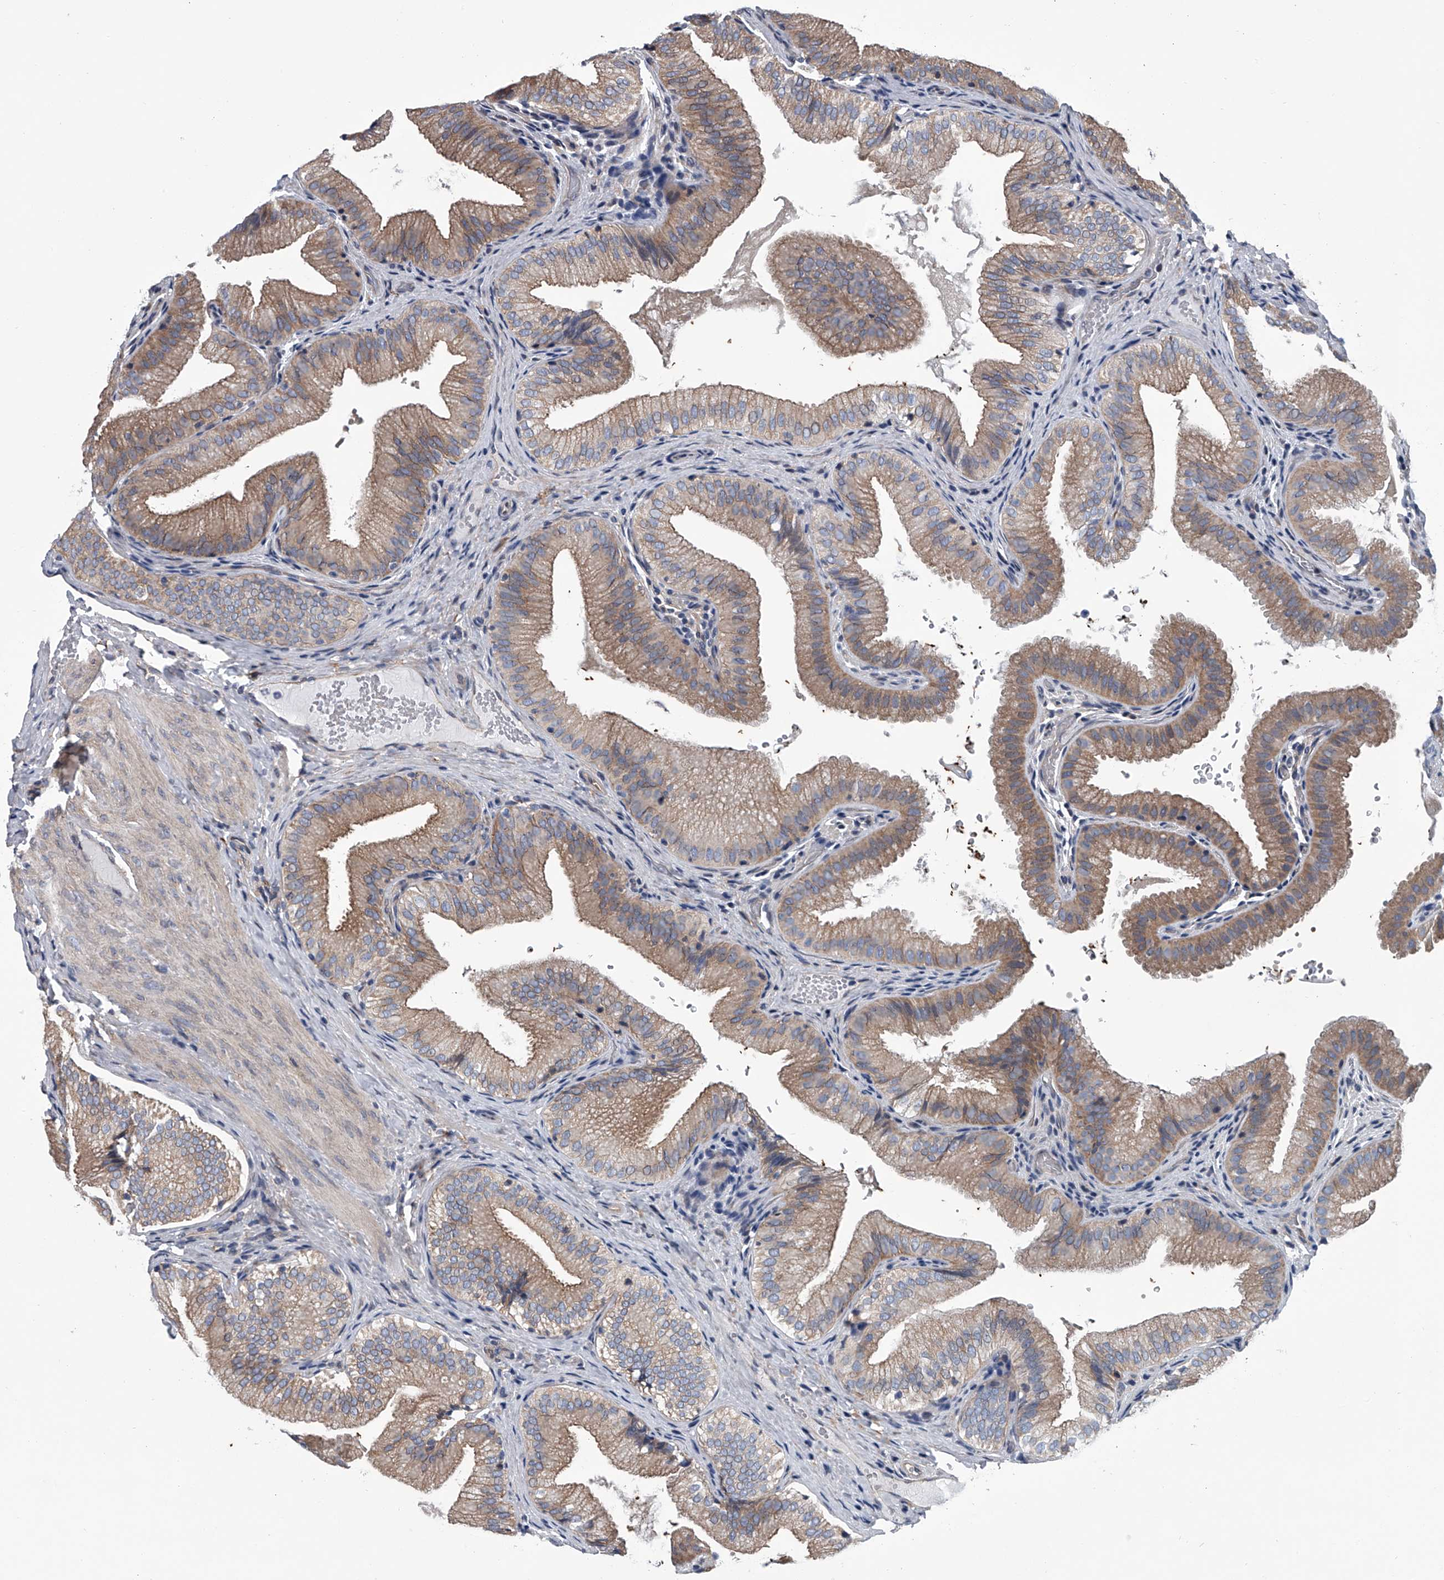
{"staining": {"intensity": "moderate", "quantity": ">75%", "location": "cytoplasmic/membranous"}, "tissue": "gallbladder", "cell_type": "Glandular cells", "image_type": "normal", "snomed": [{"axis": "morphology", "description": "Normal tissue, NOS"}, {"axis": "topography", "description": "Gallbladder"}], "caption": "IHC staining of unremarkable gallbladder, which demonstrates medium levels of moderate cytoplasmic/membranous expression in about >75% of glandular cells indicating moderate cytoplasmic/membranous protein staining. The staining was performed using DAB (3,3'-diaminobenzidine) (brown) for protein detection and nuclei were counterstained in hematoxylin (blue).", "gene": "ABCG1", "patient": {"sex": "female", "age": 30}}